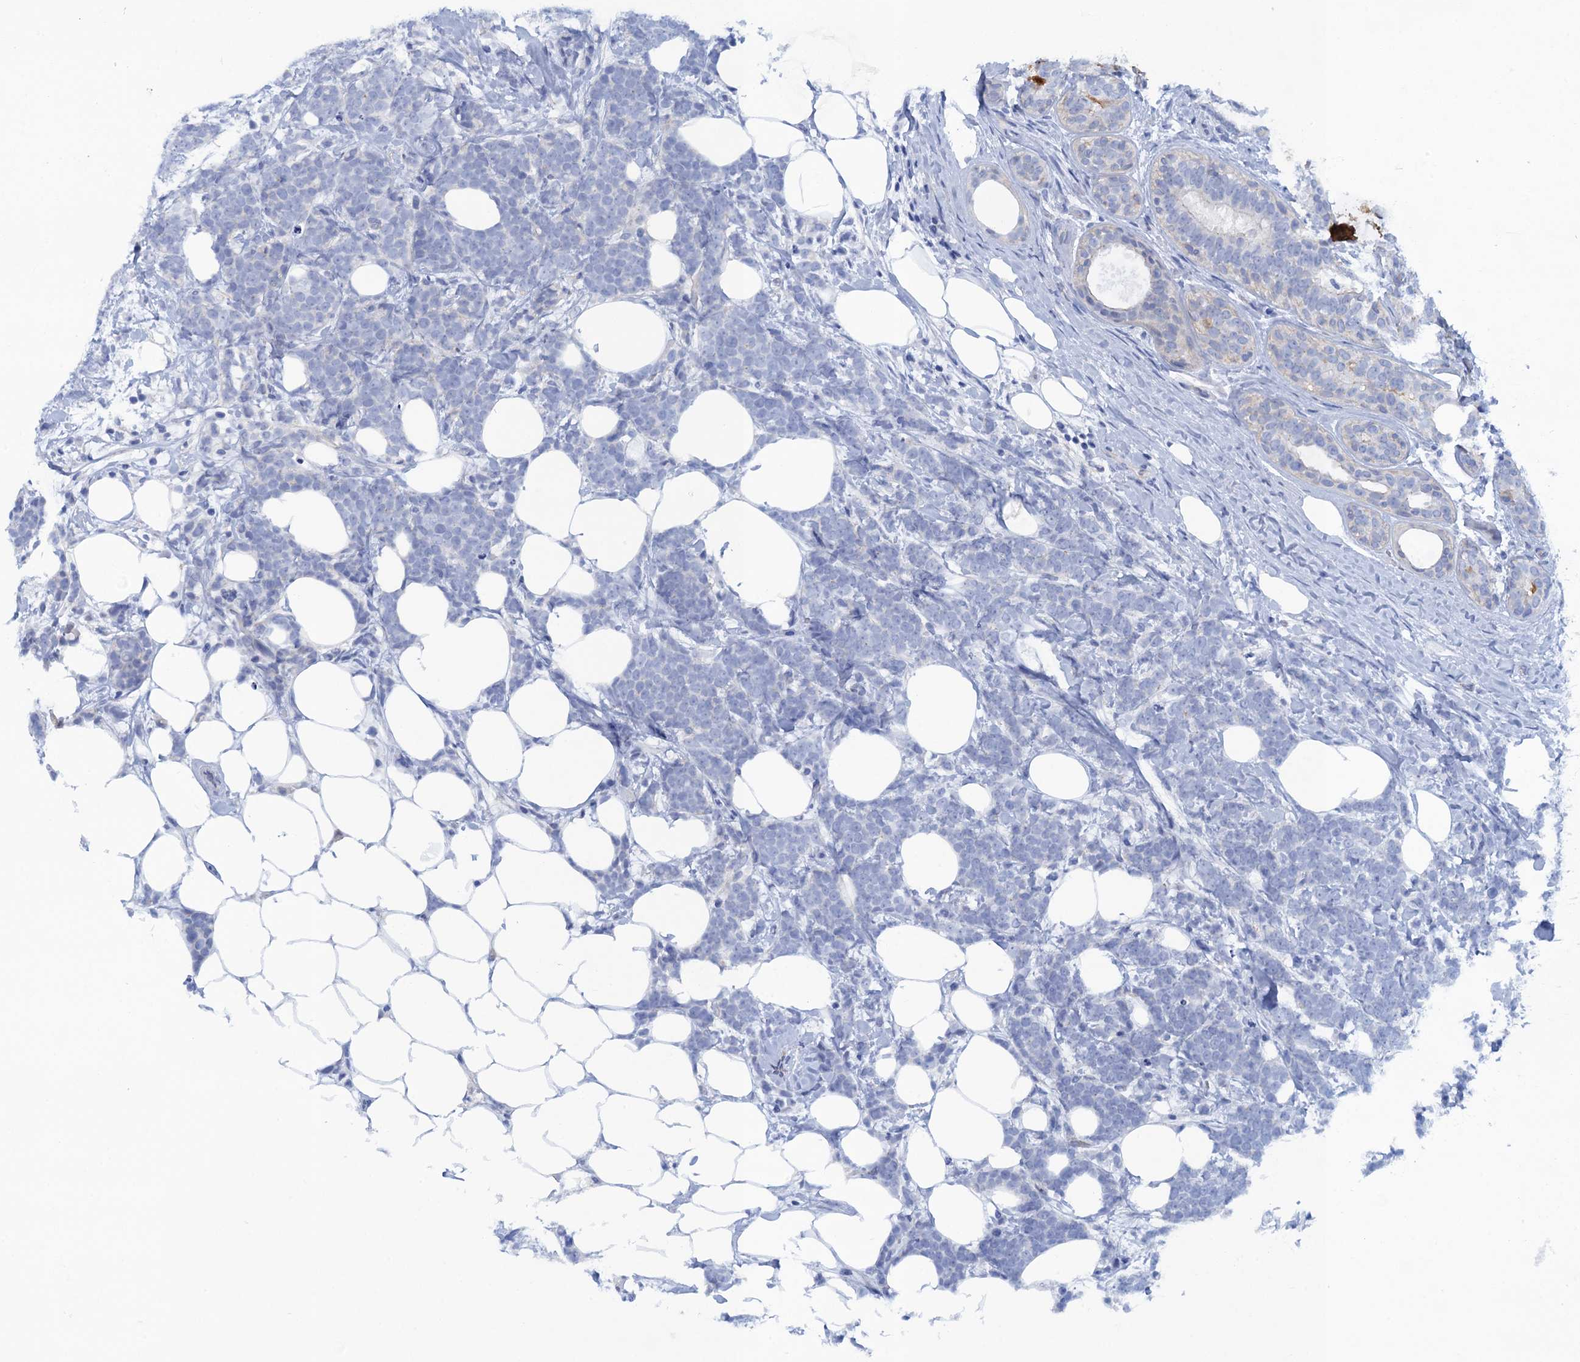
{"staining": {"intensity": "negative", "quantity": "none", "location": "none"}, "tissue": "breast cancer", "cell_type": "Tumor cells", "image_type": "cancer", "snomed": [{"axis": "morphology", "description": "Lobular carcinoma"}, {"axis": "topography", "description": "Breast"}], "caption": "DAB immunohistochemical staining of lobular carcinoma (breast) displays no significant staining in tumor cells.", "gene": "CALML5", "patient": {"sex": "female", "age": 58}}